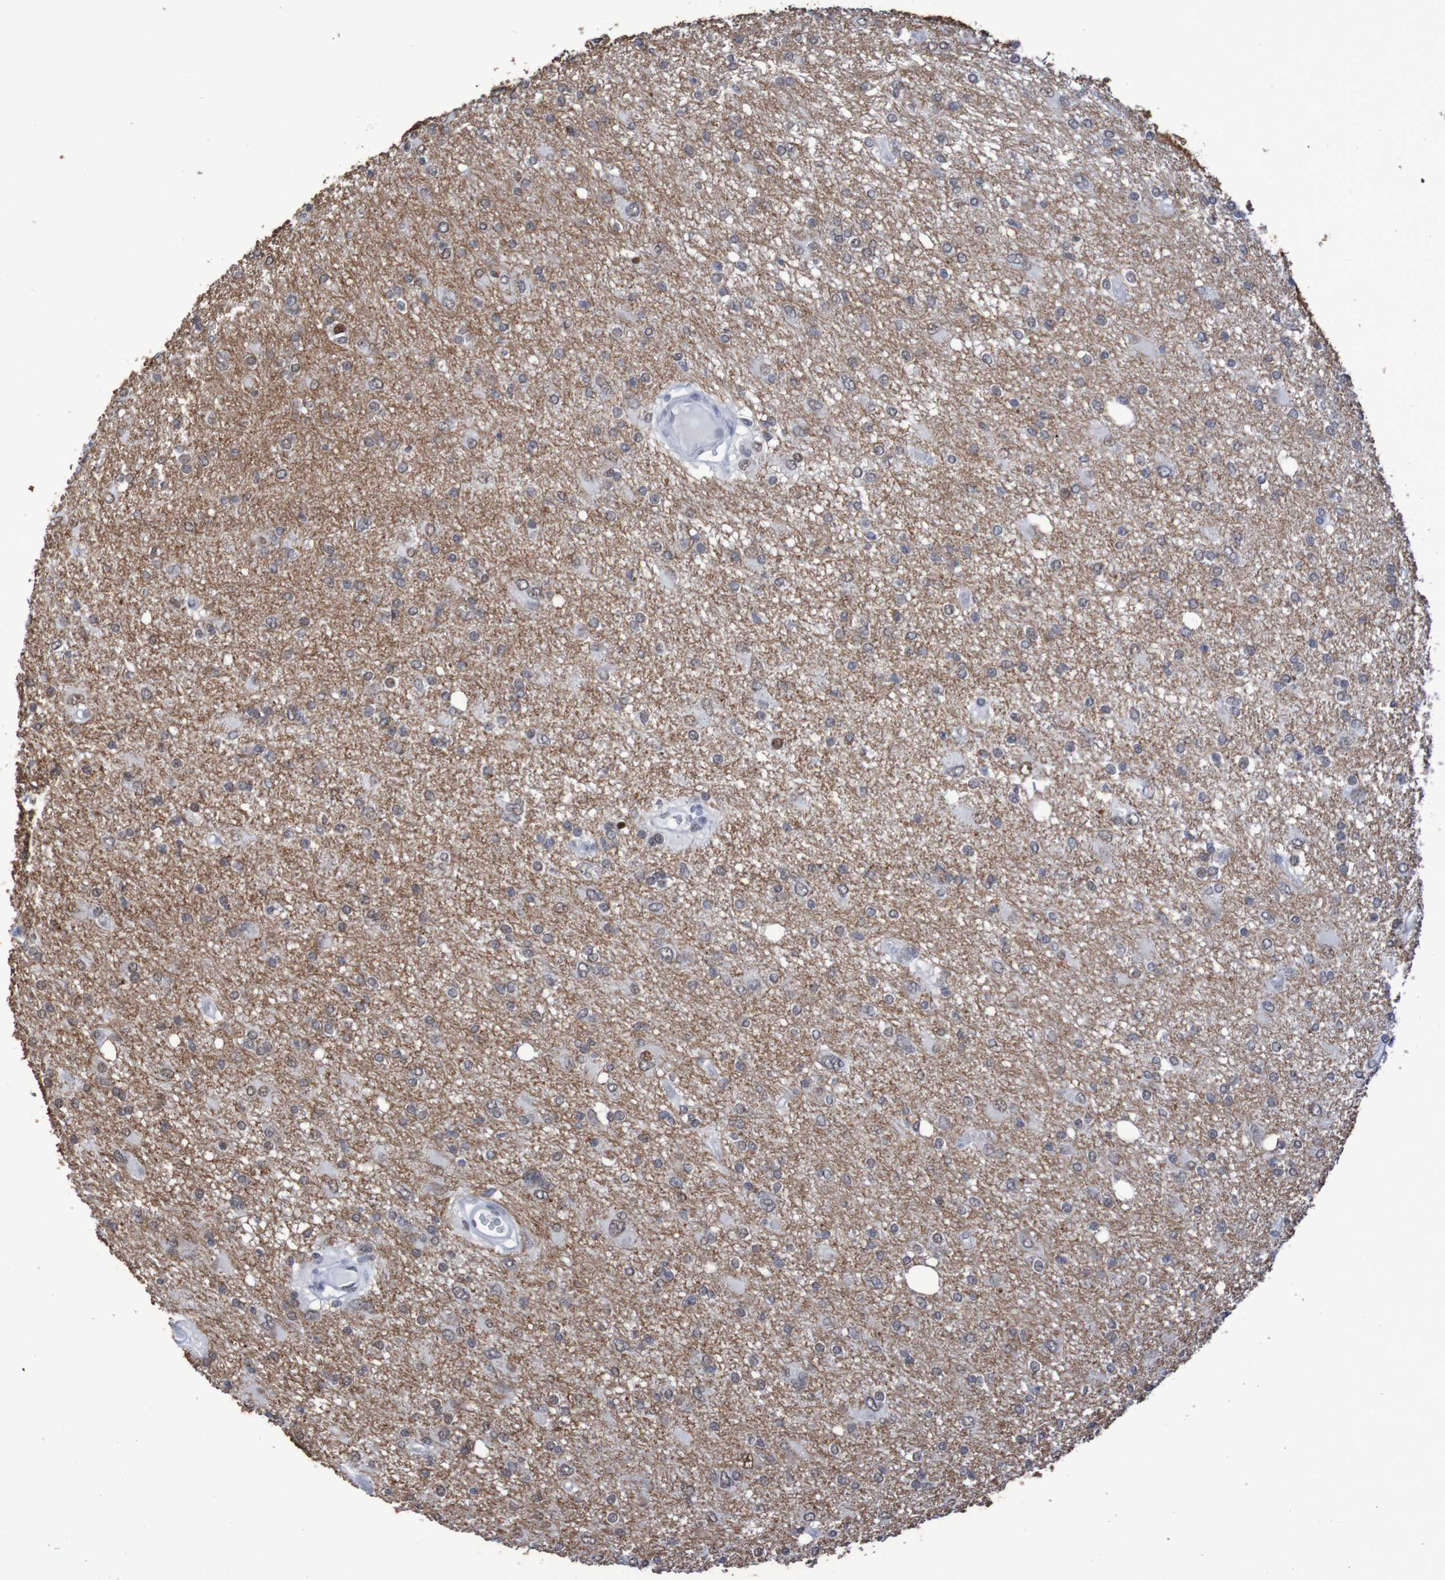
{"staining": {"intensity": "moderate", "quantity": "<25%", "location": "nuclear"}, "tissue": "glioma", "cell_type": "Tumor cells", "image_type": "cancer", "snomed": [{"axis": "morphology", "description": "Glioma, malignant, High grade"}, {"axis": "topography", "description": "Brain"}], "caption": "This micrograph exhibits immunohistochemistry (IHC) staining of human glioma, with low moderate nuclear expression in about <25% of tumor cells.", "gene": "MRTFB", "patient": {"sex": "female", "age": 59}}